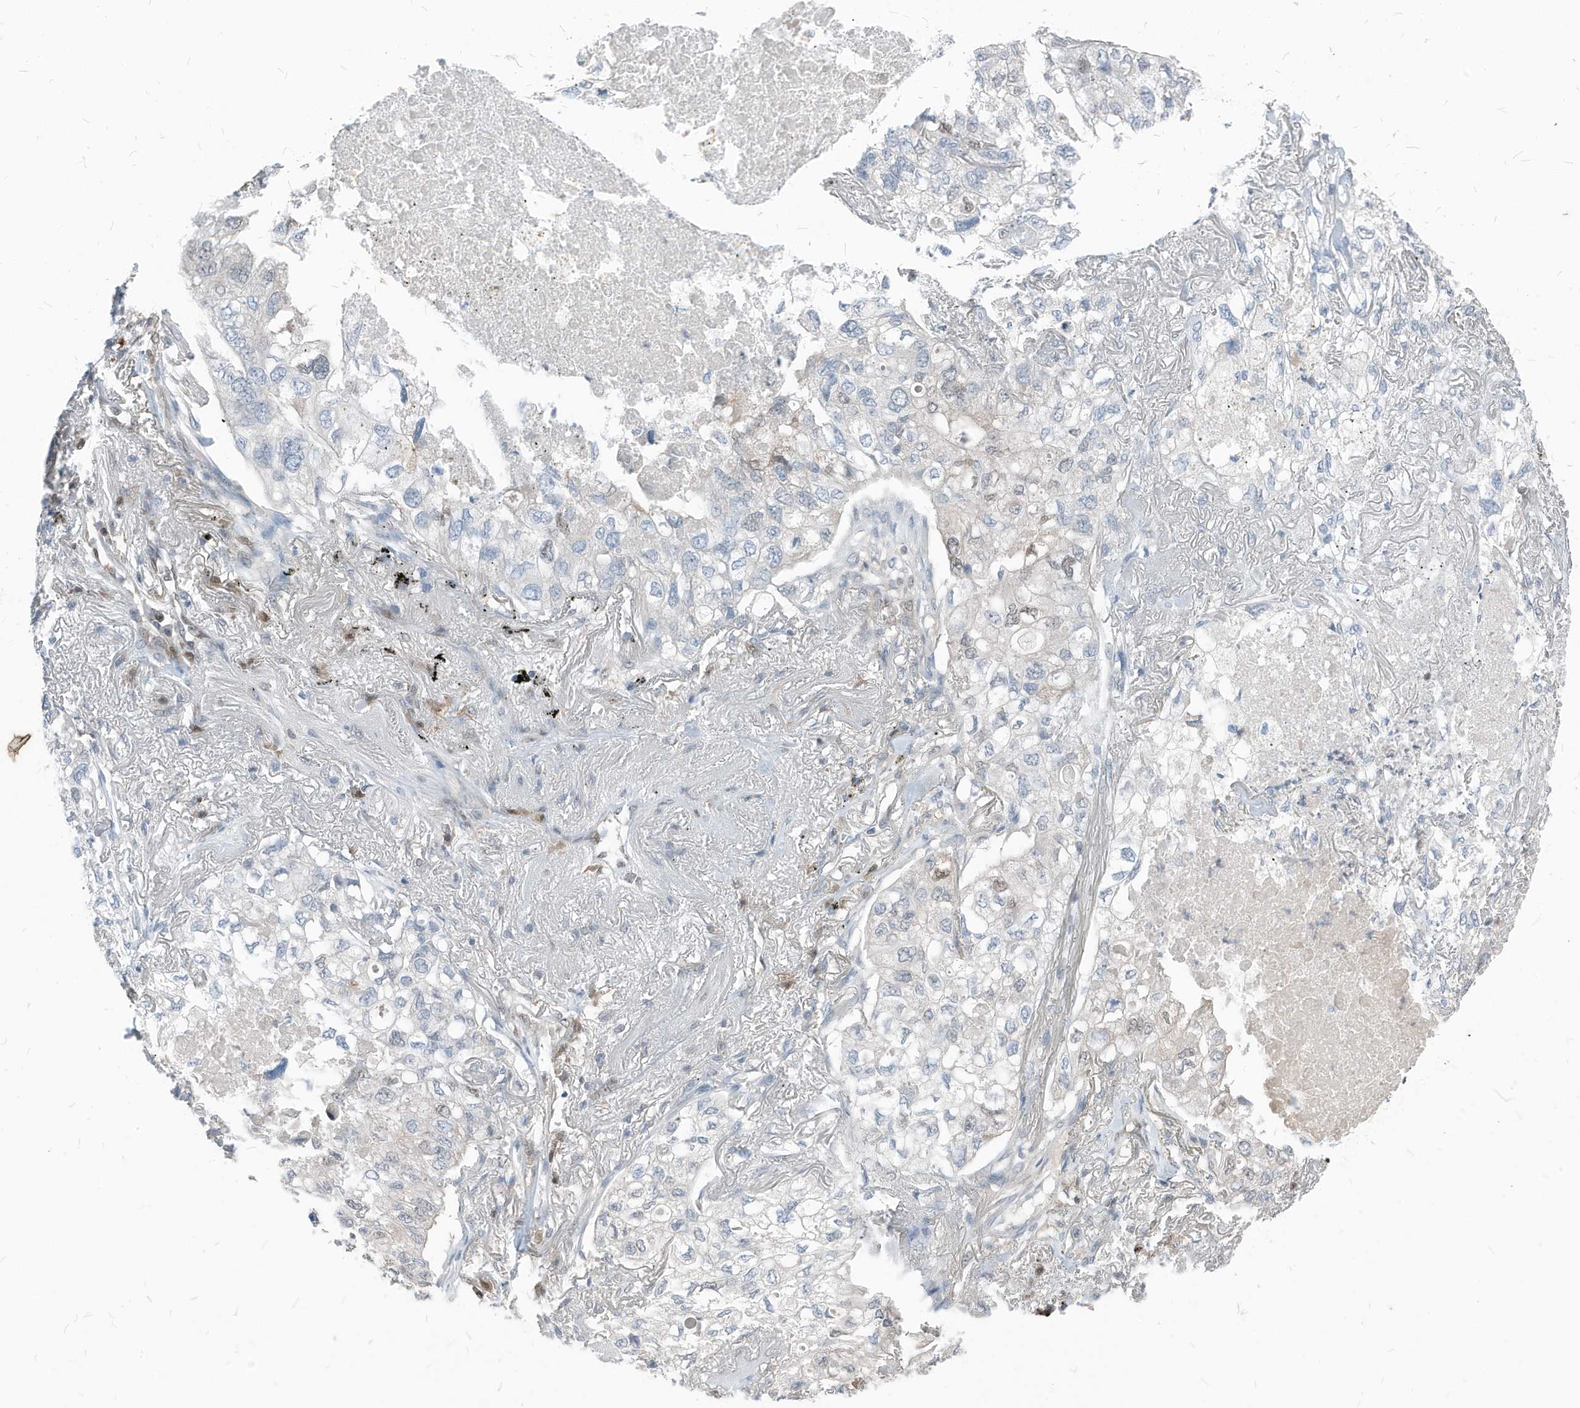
{"staining": {"intensity": "negative", "quantity": "none", "location": "none"}, "tissue": "lung cancer", "cell_type": "Tumor cells", "image_type": "cancer", "snomed": [{"axis": "morphology", "description": "Adenocarcinoma, NOS"}, {"axis": "topography", "description": "Lung"}], "caption": "An IHC histopathology image of adenocarcinoma (lung) is shown. There is no staining in tumor cells of adenocarcinoma (lung).", "gene": "NCOA7", "patient": {"sex": "male", "age": 65}}